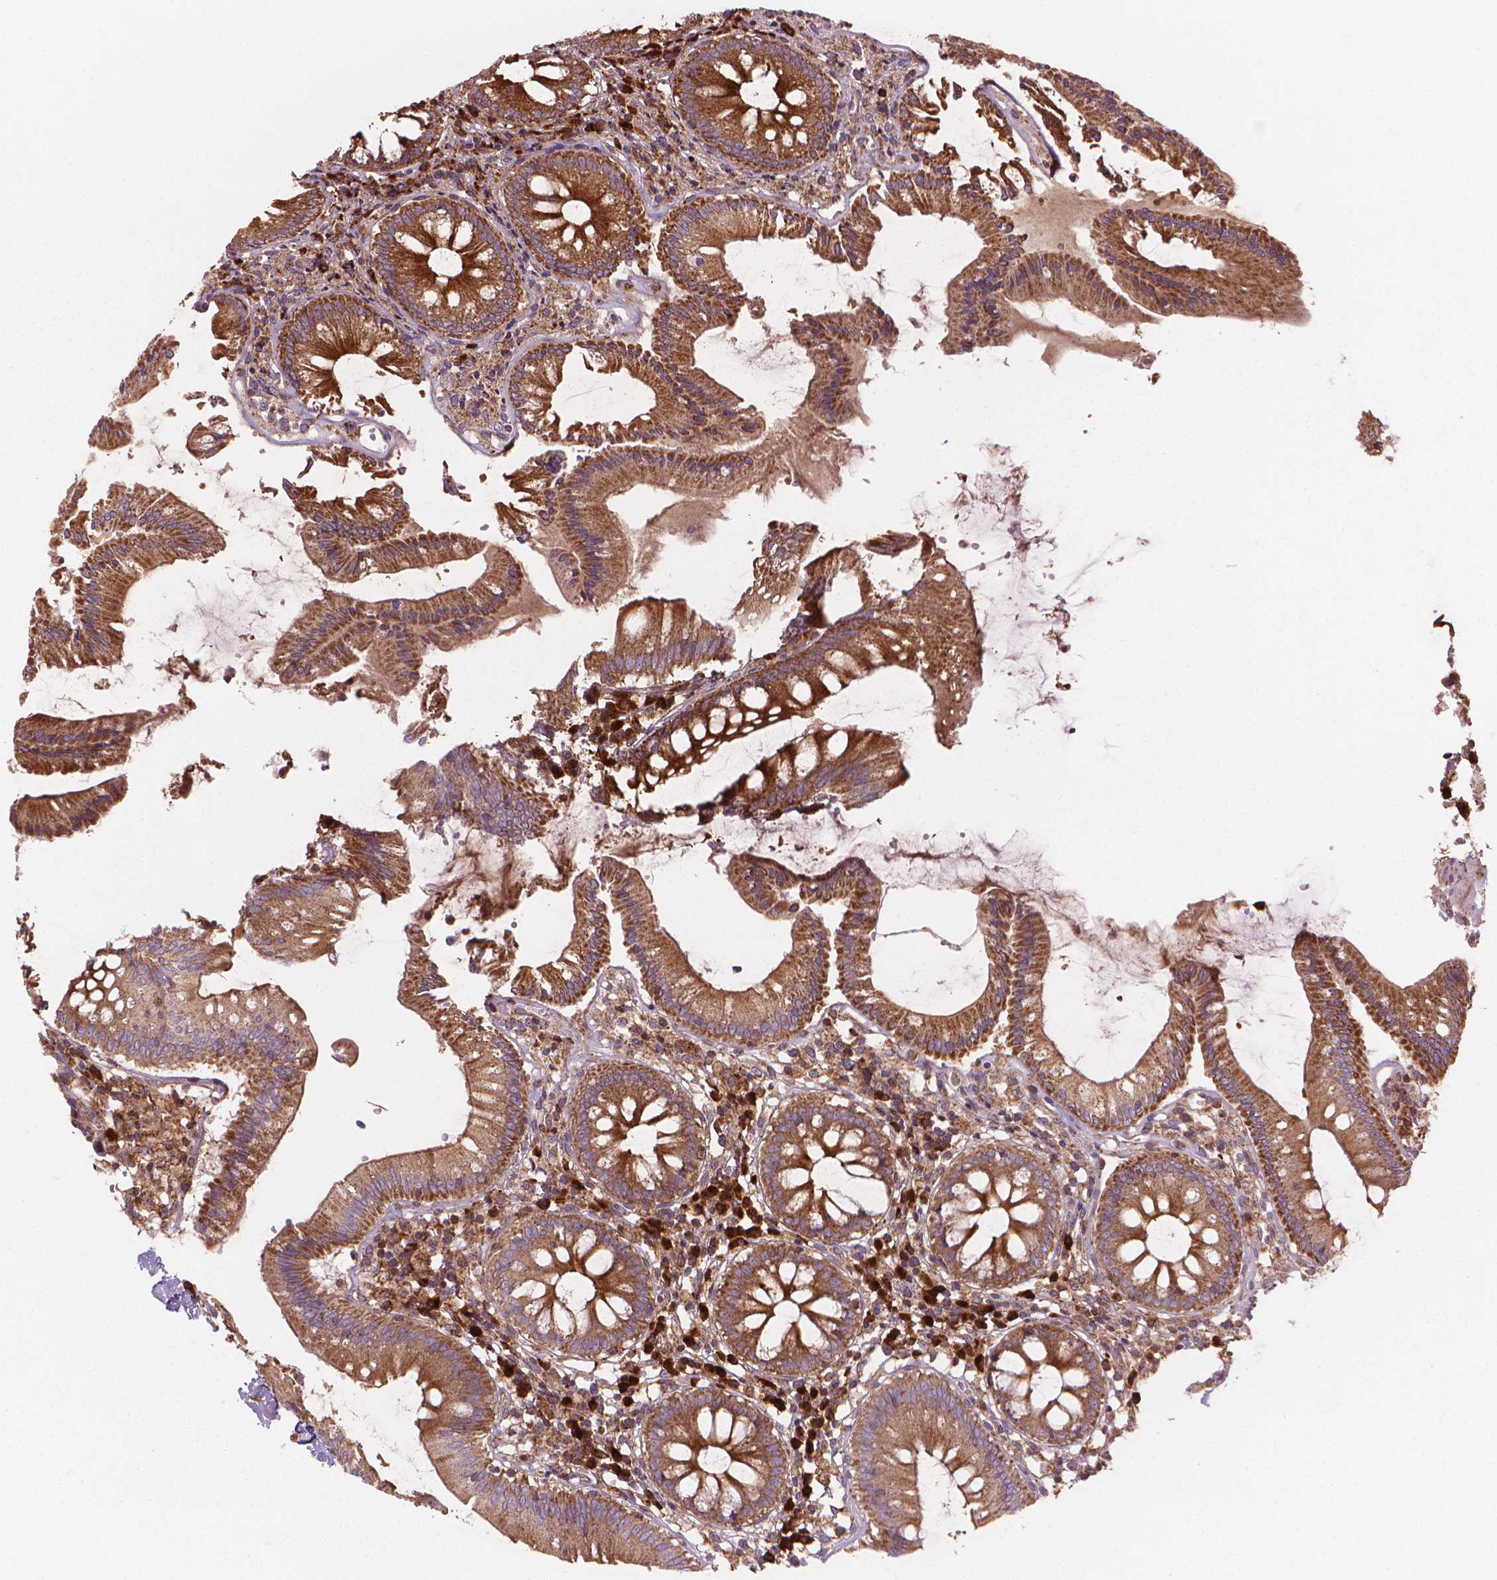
{"staining": {"intensity": "moderate", "quantity": ">75%", "location": "cytoplasmic/membranous"}, "tissue": "colon", "cell_type": "Endothelial cells", "image_type": "normal", "snomed": [{"axis": "morphology", "description": "Normal tissue, NOS"}, {"axis": "morphology", "description": "Adenocarcinoma, NOS"}, {"axis": "topography", "description": "Colon"}], "caption": "This micrograph displays immunohistochemistry (IHC) staining of benign human colon, with medium moderate cytoplasmic/membranous staining in about >75% of endothelial cells.", "gene": "VARS2", "patient": {"sex": "male", "age": 83}}